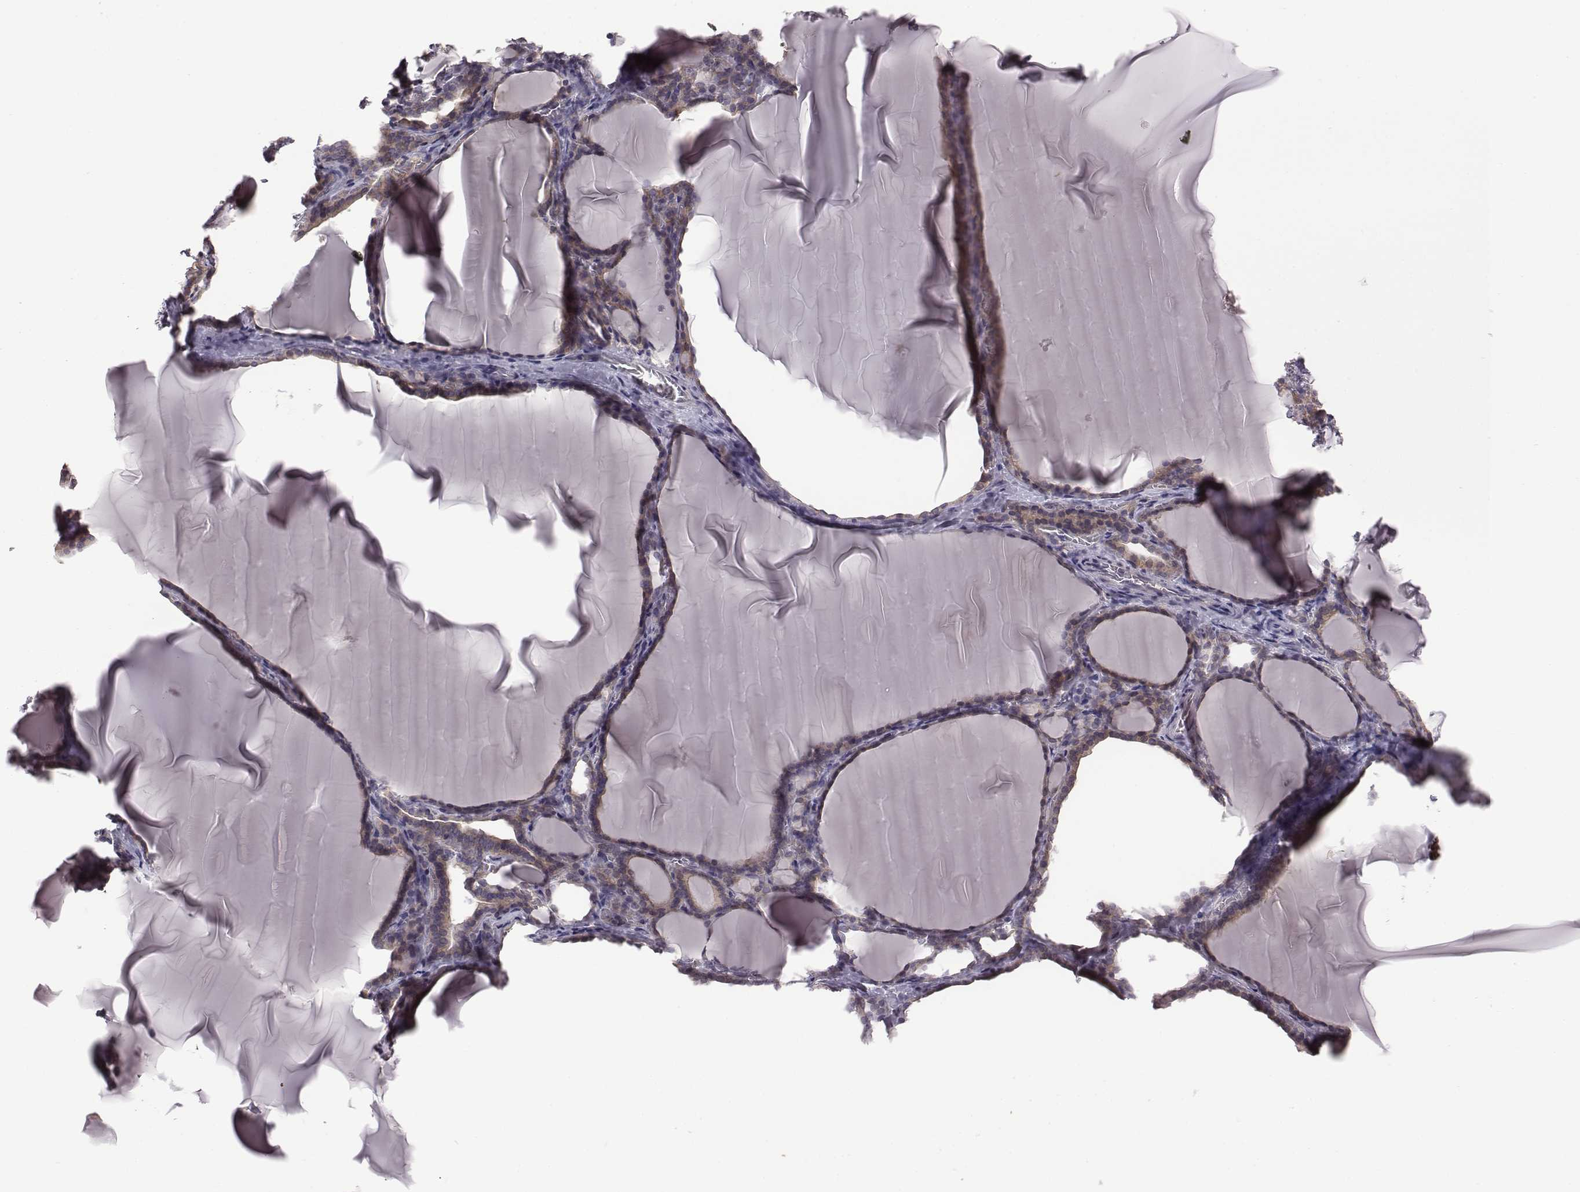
{"staining": {"intensity": "weak", "quantity": ">75%", "location": "cytoplasmic/membranous"}, "tissue": "thyroid gland", "cell_type": "Glandular cells", "image_type": "normal", "snomed": [{"axis": "morphology", "description": "Normal tissue, NOS"}, {"axis": "morphology", "description": "Hyperplasia, NOS"}, {"axis": "topography", "description": "Thyroid gland"}], "caption": "High-power microscopy captured an IHC photomicrograph of unremarkable thyroid gland, revealing weak cytoplasmic/membranous staining in approximately >75% of glandular cells.", "gene": "BICDL1", "patient": {"sex": "female", "age": 27}}